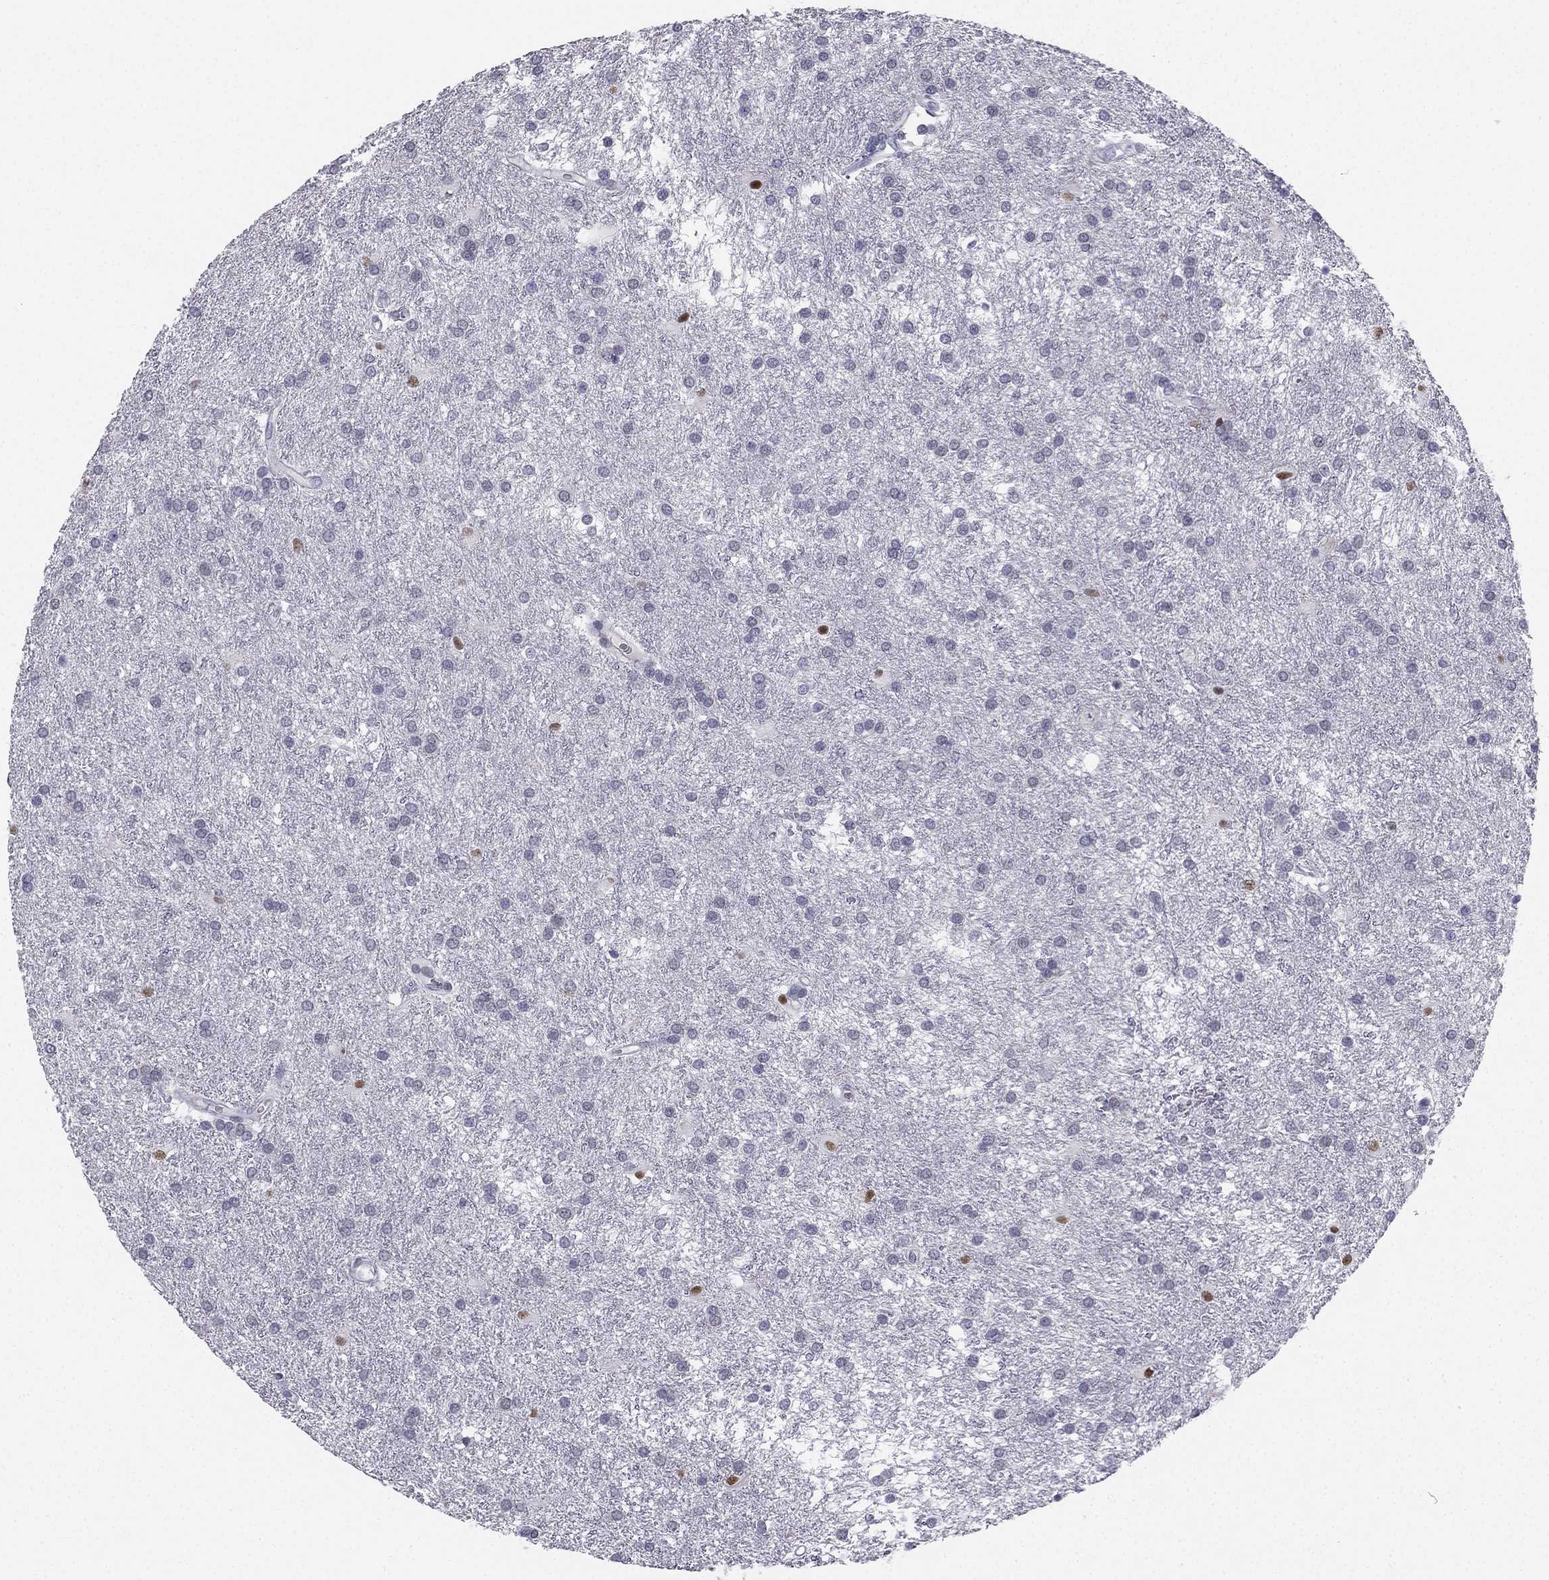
{"staining": {"intensity": "negative", "quantity": "none", "location": "none"}, "tissue": "glioma", "cell_type": "Tumor cells", "image_type": "cancer", "snomed": [{"axis": "morphology", "description": "Glioma, malignant, Low grade"}, {"axis": "topography", "description": "Brain"}], "caption": "This micrograph is of glioma stained with immunohistochemistry (IHC) to label a protein in brown with the nuclei are counter-stained blue. There is no staining in tumor cells.", "gene": "TRPS1", "patient": {"sex": "female", "age": 32}}